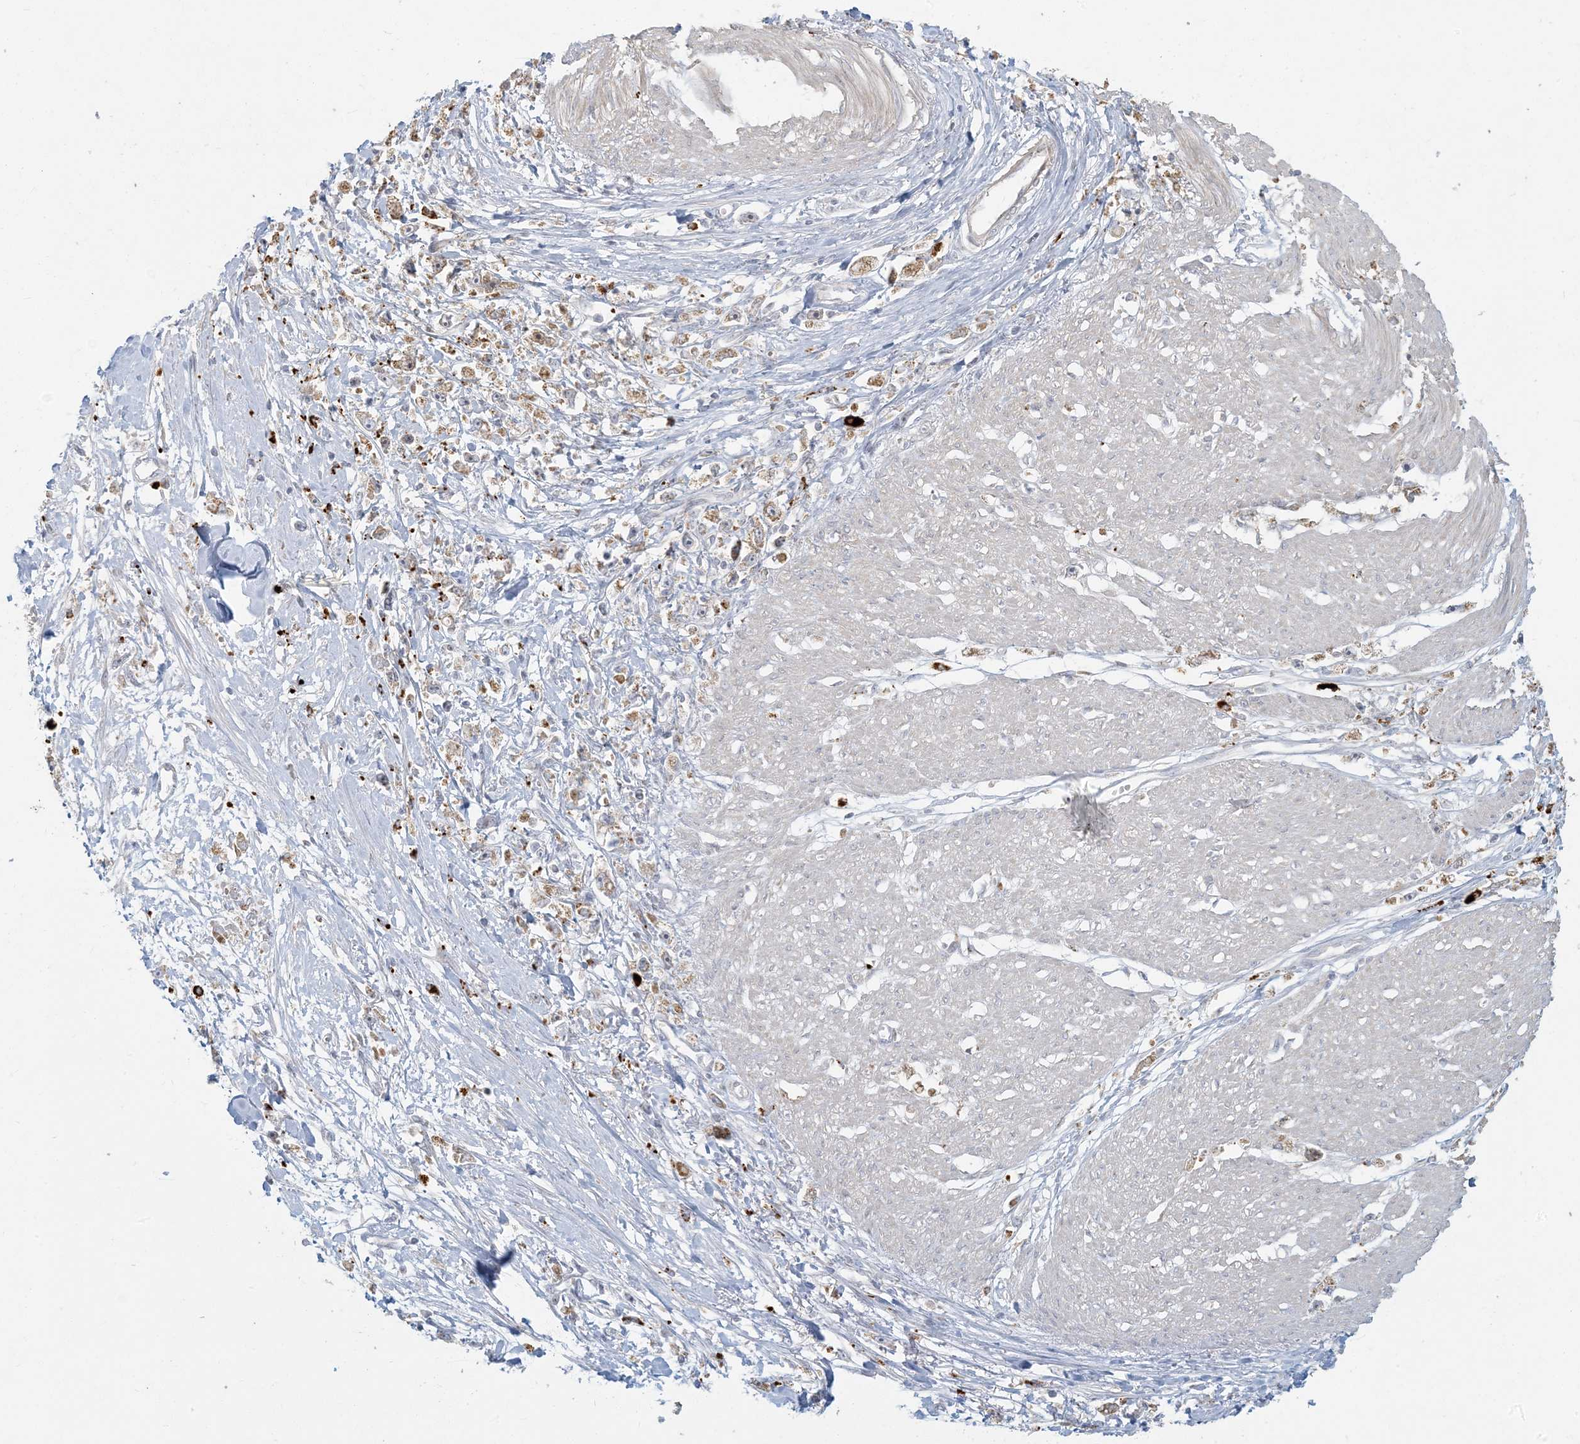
{"staining": {"intensity": "moderate", "quantity": ">75%", "location": "cytoplasmic/membranous"}, "tissue": "stomach cancer", "cell_type": "Tumor cells", "image_type": "cancer", "snomed": [{"axis": "morphology", "description": "Adenocarcinoma, NOS"}, {"axis": "topography", "description": "Stomach"}], "caption": "Immunohistochemistry (IHC) (DAB) staining of stomach cancer displays moderate cytoplasmic/membranous protein positivity in approximately >75% of tumor cells. The protein is shown in brown color, while the nuclei are stained blue.", "gene": "MCAT", "patient": {"sex": "female", "age": 59}}